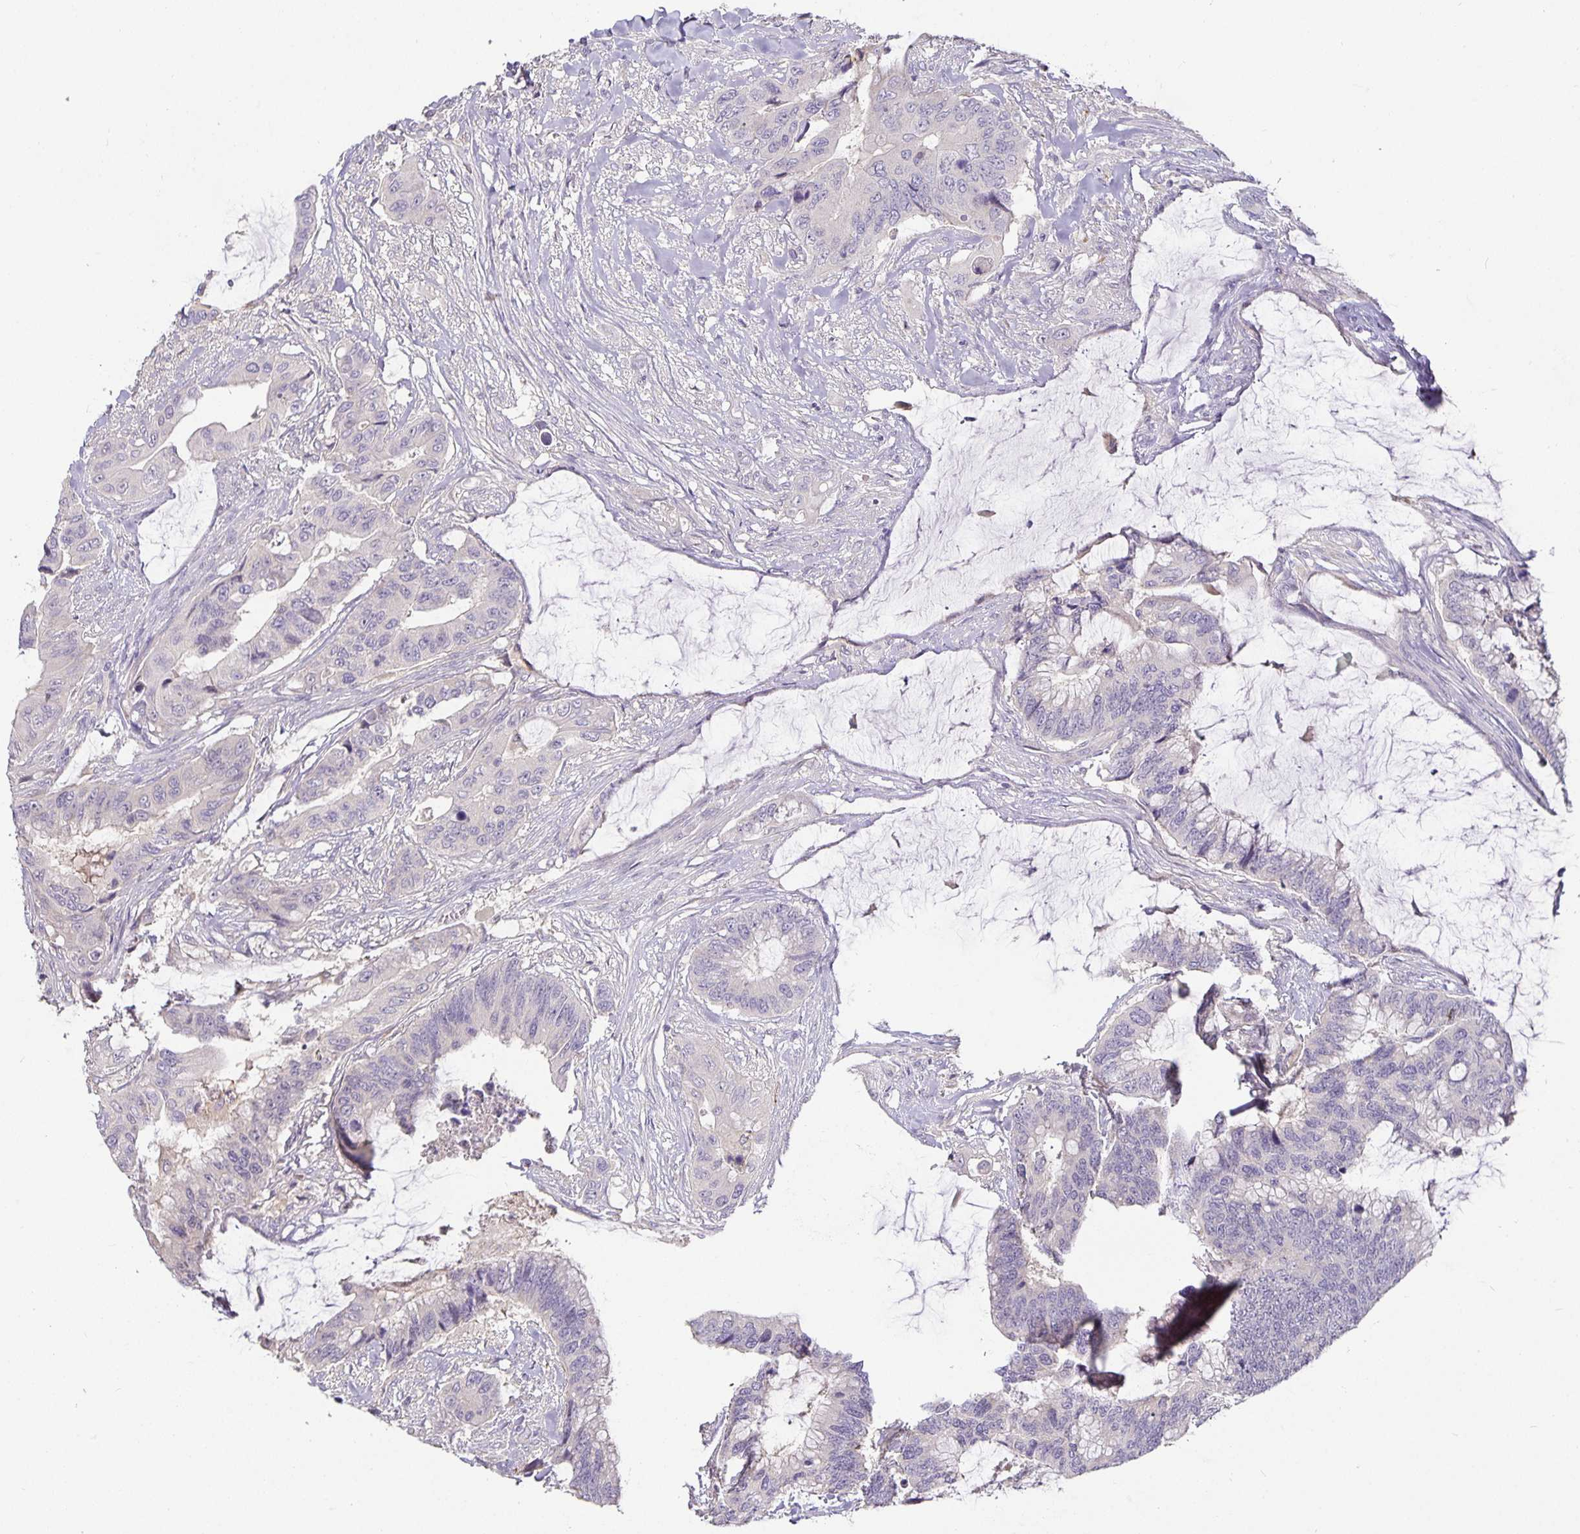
{"staining": {"intensity": "negative", "quantity": "none", "location": "none"}, "tissue": "colorectal cancer", "cell_type": "Tumor cells", "image_type": "cancer", "snomed": [{"axis": "morphology", "description": "Adenocarcinoma, NOS"}, {"axis": "topography", "description": "Rectum"}], "caption": "This photomicrograph is of colorectal adenocarcinoma stained with IHC to label a protein in brown with the nuclei are counter-stained blue. There is no expression in tumor cells.", "gene": "CA12", "patient": {"sex": "female", "age": 59}}